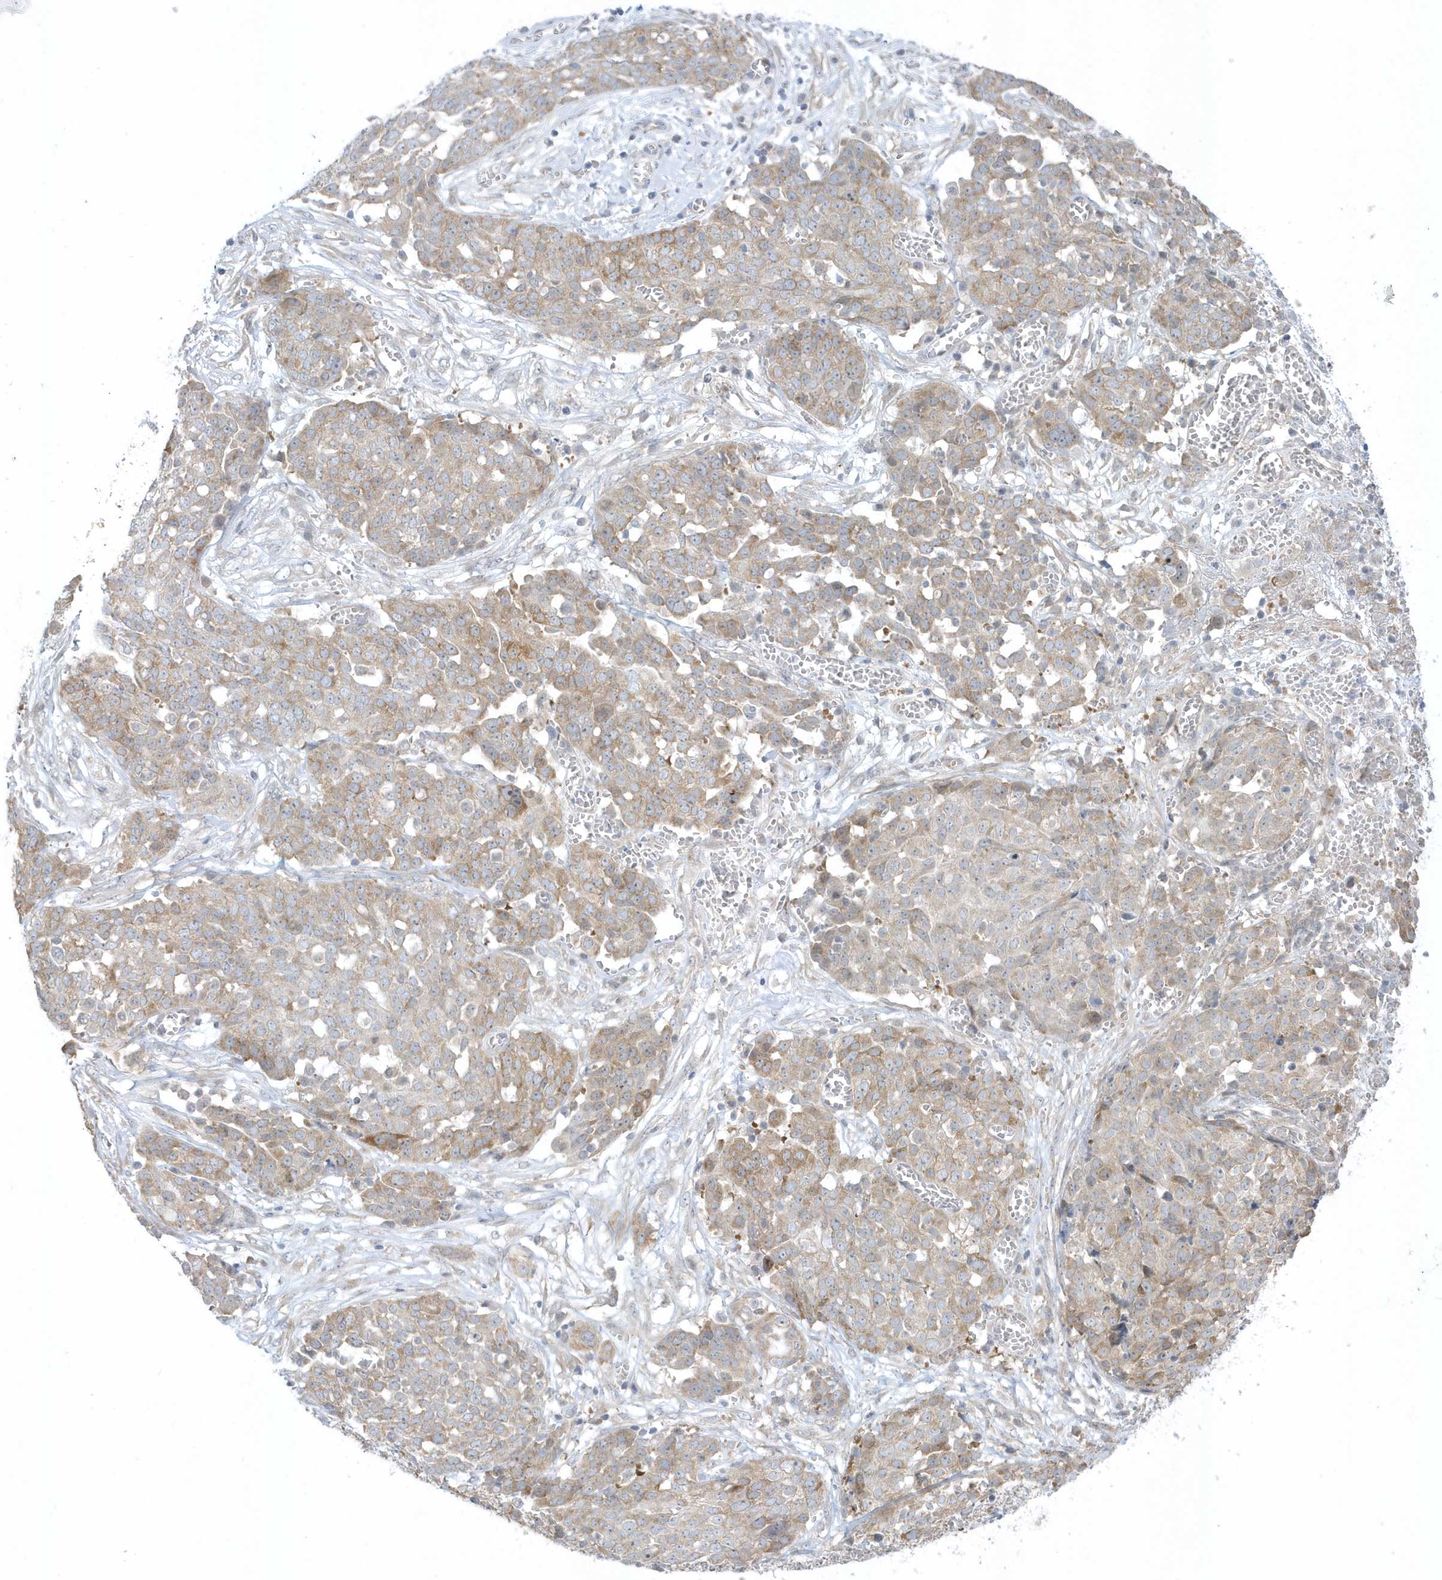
{"staining": {"intensity": "moderate", "quantity": "25%-75%", "location": "cytoplasmic/membranous"}, "tissue": "ovarian cancer", "cell_type": "Tumor cells", "image_type": "cancer", "snomed": [{"axis": "morphology", "description": "Cystadenocarcinoma, serous, NOS"}, {"axis": "topography", "description": "Soft tissue"}, {"axis": "topography", "description": "Ovary"}], "caption": "About 25%-75% of tumor cells in ovarian serous cystadenocarcinoma demonstrate moderate cytoplasmic/membranous protein staining as visualized by brown immunohistochemical staining.", "gene": "SCN3A", "patient": {"sex": "female", "age": 57}}